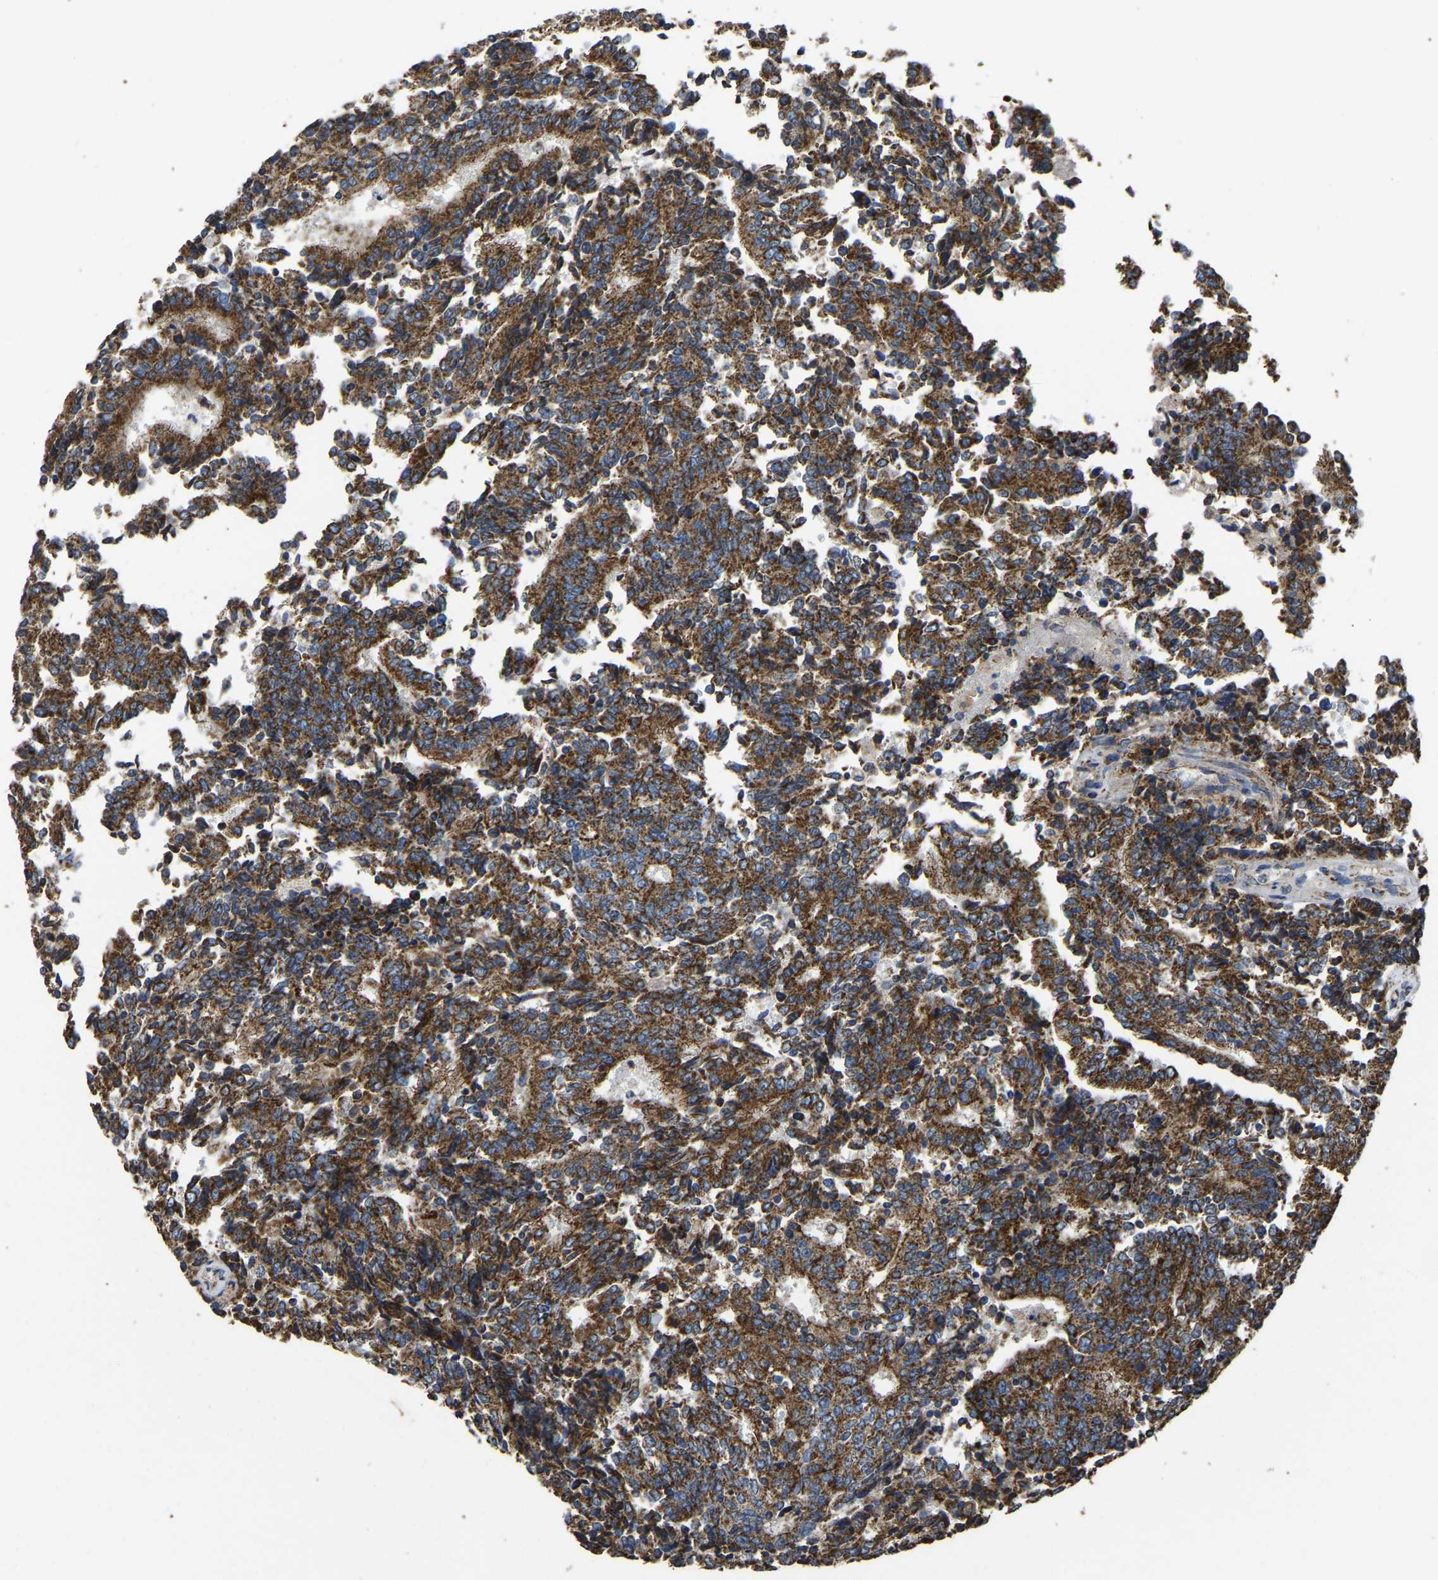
{"staining": {"intensity": "strong", "quantity": ">75%", "location": "cytoplasmic/membranous"}, "tissue": "prostate cancer", "cell_type": "Tumor cells", "image_type": "cancer", "snomed": [{"axis": "morphology", "description": "Normal tissue, NOS"}, {"axis": "morphology", "description": "Adenocarcinoma, High grade"}, {"axis": "topography", "description": "Prostate"}, {"axis": "topography", "description": "Seminal veicle"}], "caption": "DAB (3,3'-diaminobenzidine) immunohistochemical staining of prostate cancer (adenocarcinoma (high-grade)) demonstrates strong cytoplasmic/membranous protein positivity in approximately >75% of tumor cells.", "gene": "ETFA", "patient": {"sex": "male", "age": 55}}